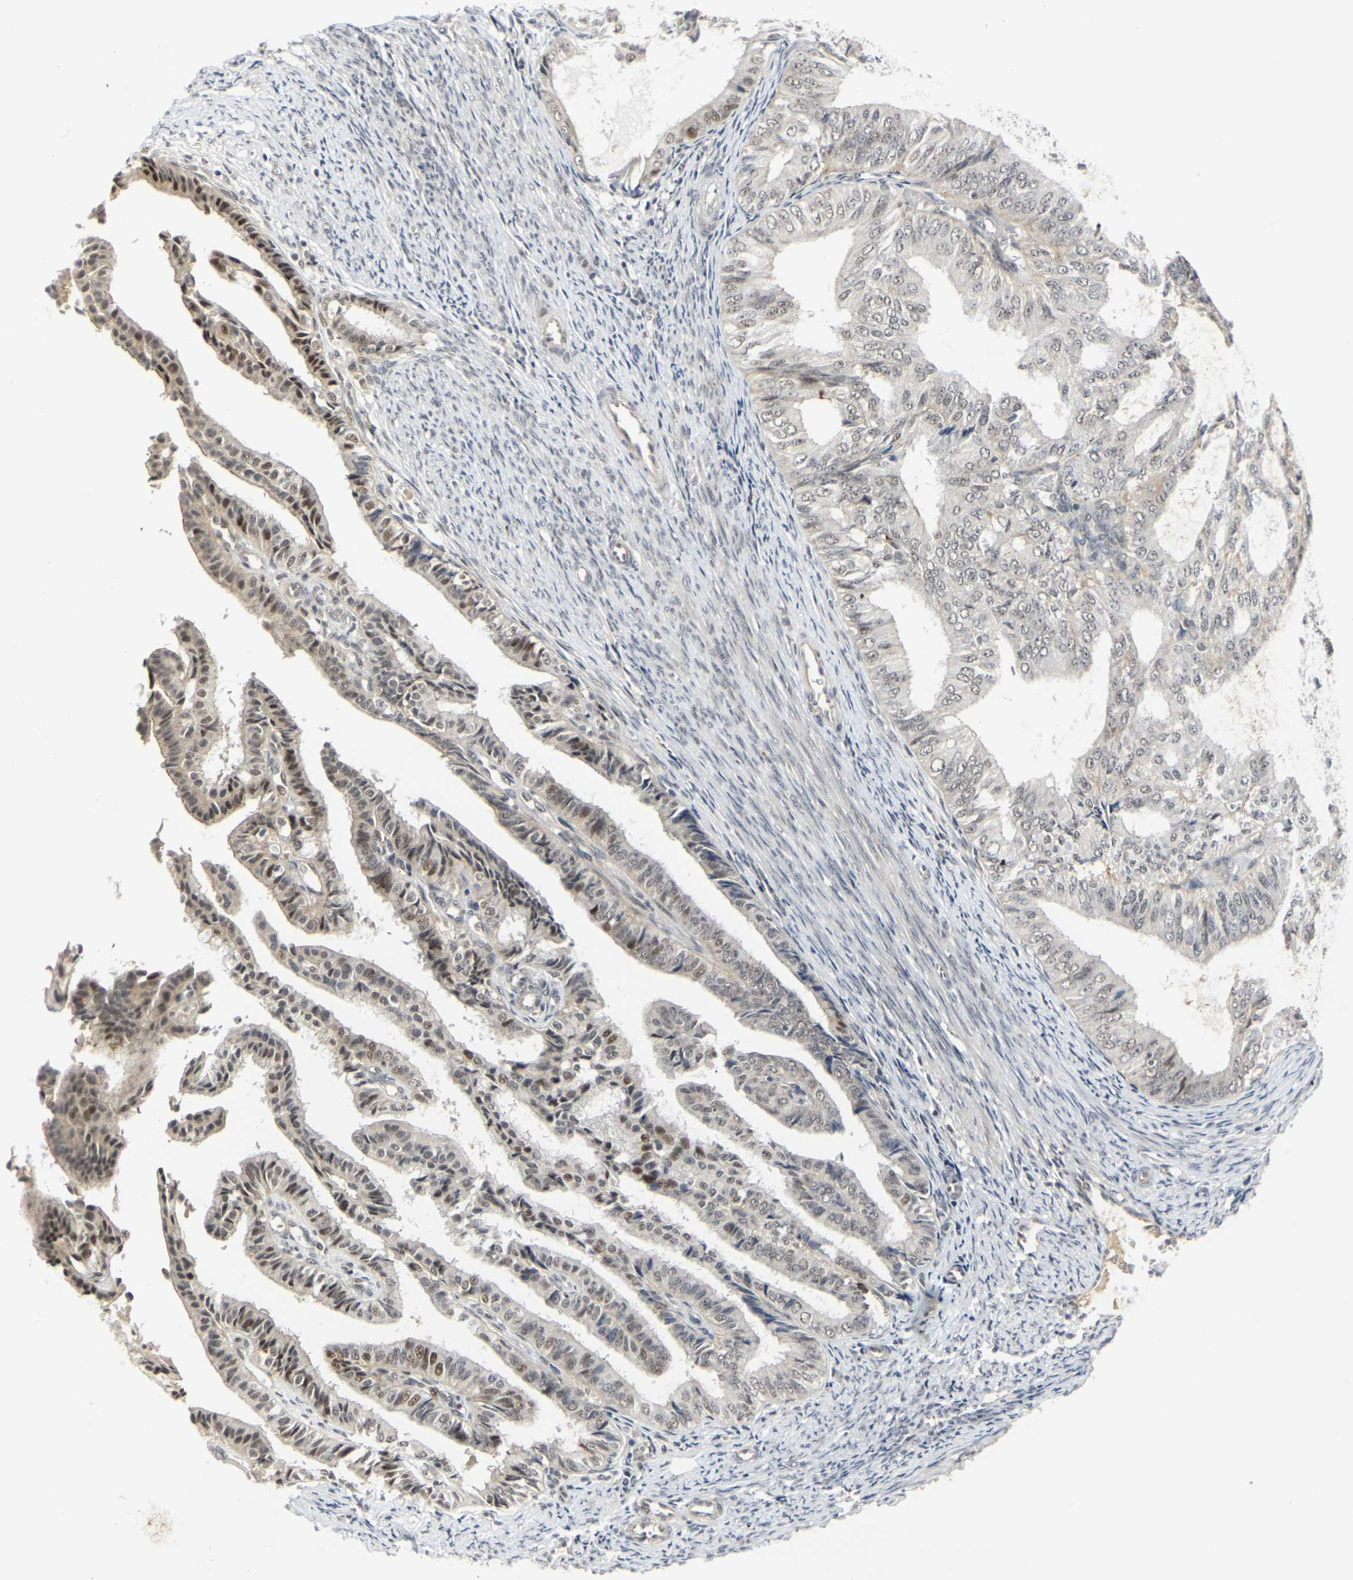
{"staining": {"intensity": "strong", "quantity": "25%-75%", "location": "nuclear"}, "tissue": "endometrial cancer", "cell_type": "Tumor cells", "image_type": "cancer", "snomed": [{"axis": "morphology", "description": "Adenocarcinoma, NOS"}, {"axis": "topography", "description": "Endometrium"}], "caption": "Protein expression analysis of adenocarcinoma (endometrial) demonstrates strong nuclear positivity in about 25%-75% of tumor cells.", "gene": "GPR19", "patient": {"sex": "female", "age": 58}}